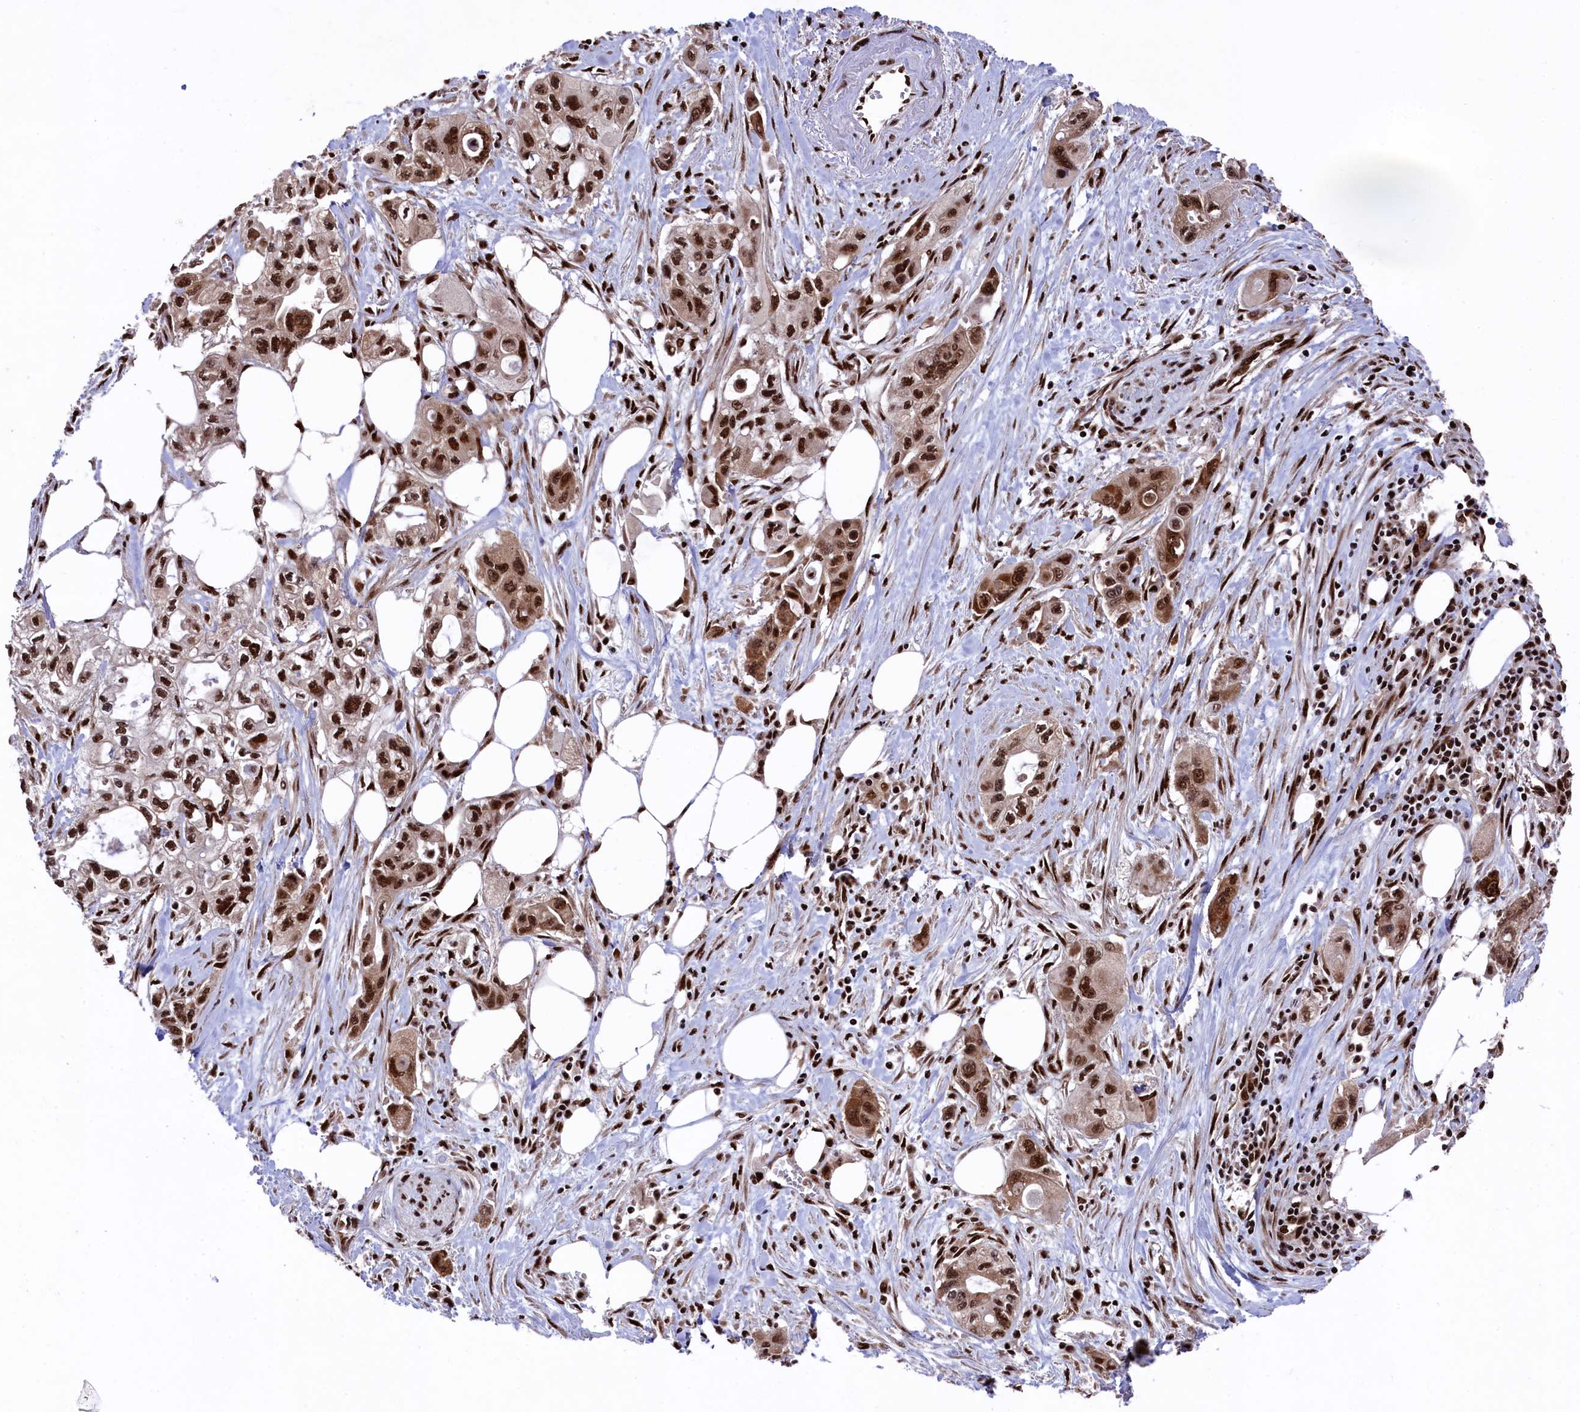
{"staining": {"intensity": "strong", "quantity": ">75%", "location": "cytoplasmic/membranous,nuclear"}, "tissue": "pancreatic cancer", "cell_type": "Tumor cells", "image_type": "cancer", "snomed": [{"axis": "morphology", "description": "Adenocarcinoma, NOS"}, {"axis": "topography", "description": "Pancreas"}], "caption": "Protein staining displays strong cytoplasmic/membranous and nuclear positivity in approximately >75% of tumor cells in pancreatic adenocarcinoma.", "gene": "PRPF31", "patient": {"sex": "male", "age": 75}}